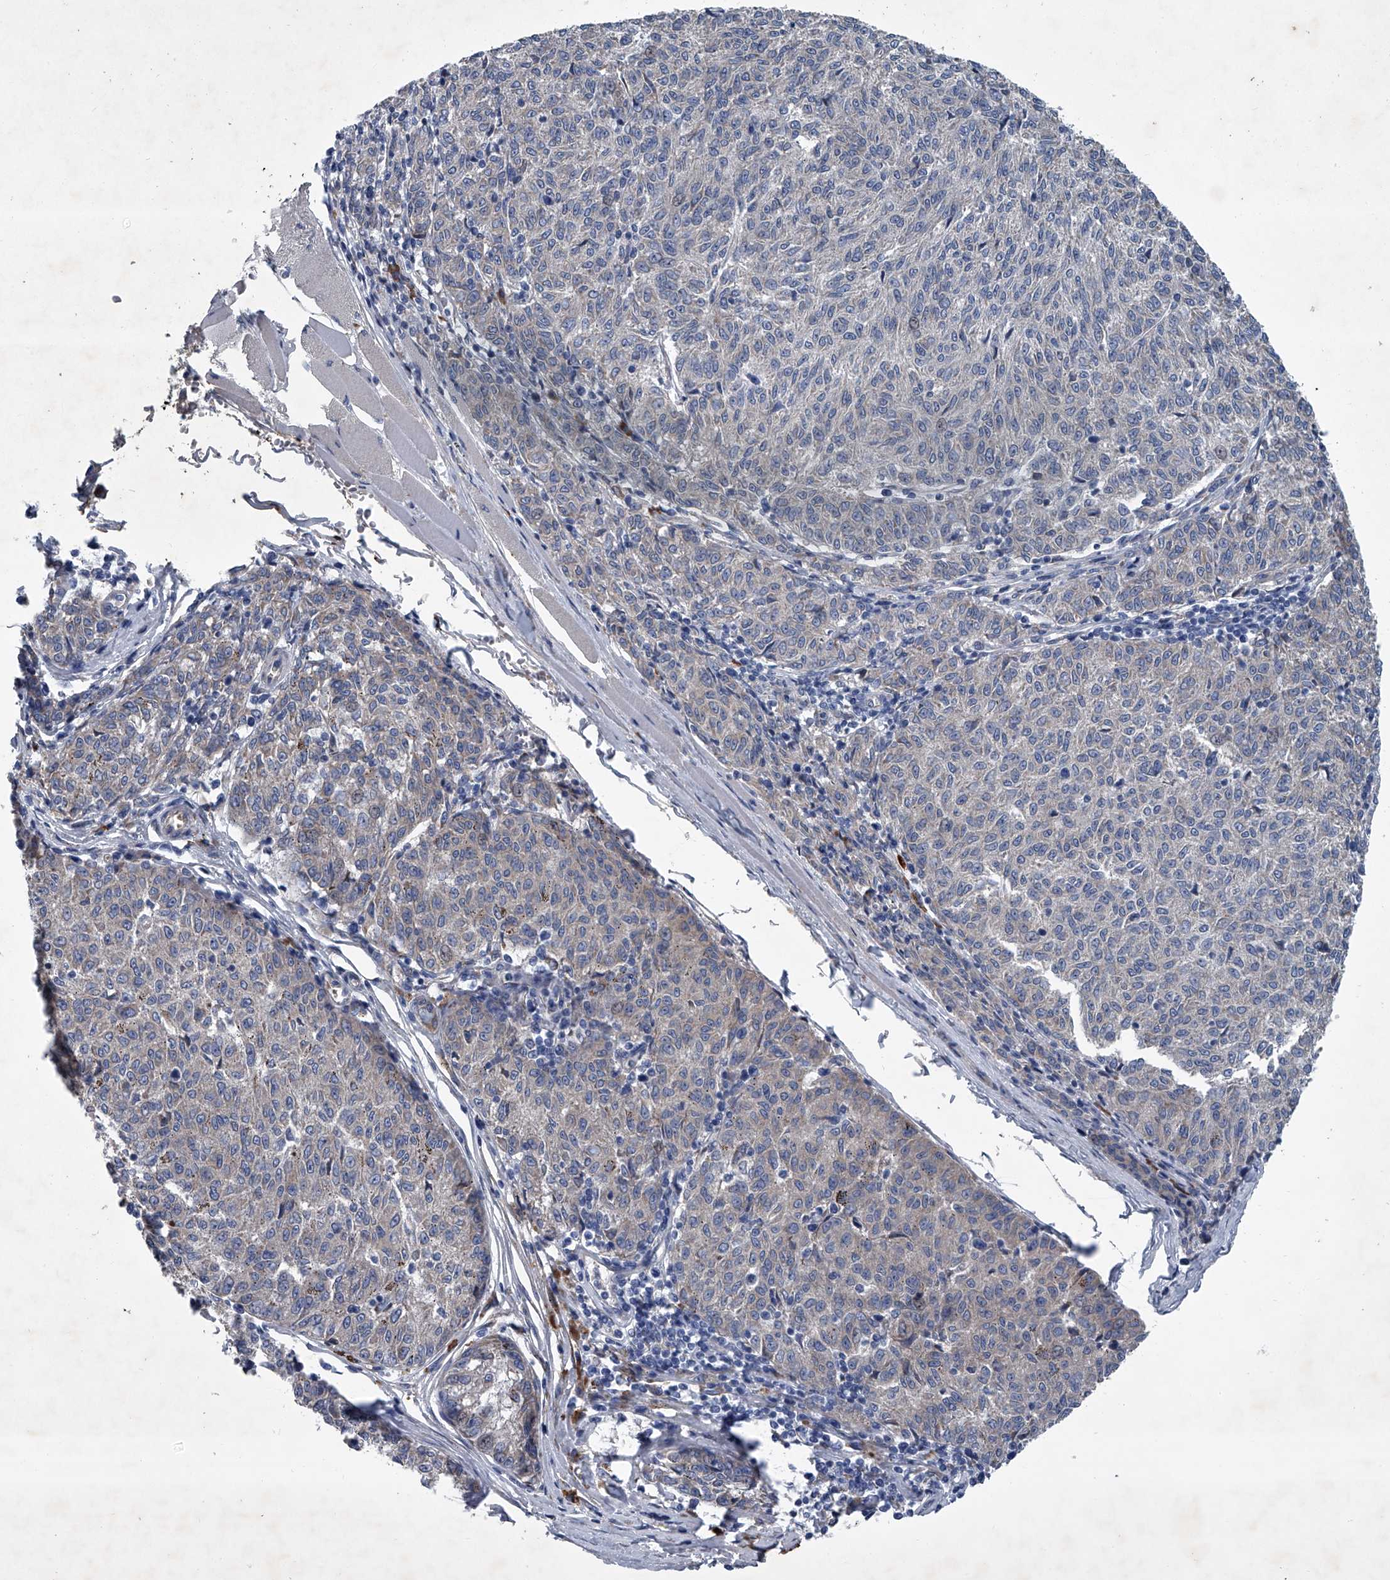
{"staining": {"intensity": "negative", "quantity": "none", "location": "none"}, "tissue": "melanoma", "cell_type": "Tumor cells", "image_type": "cancer", "snomed": [{"axis": "morphology", "description": "Malignant melanoma, NOS"}, {"axis": "topography", "description": "Skin"}], "caption": "Tumor cells are negative for protein expression in human melanoma.", "gene": "ABCG1", "patient": {"sex": "female", "age": 72}}